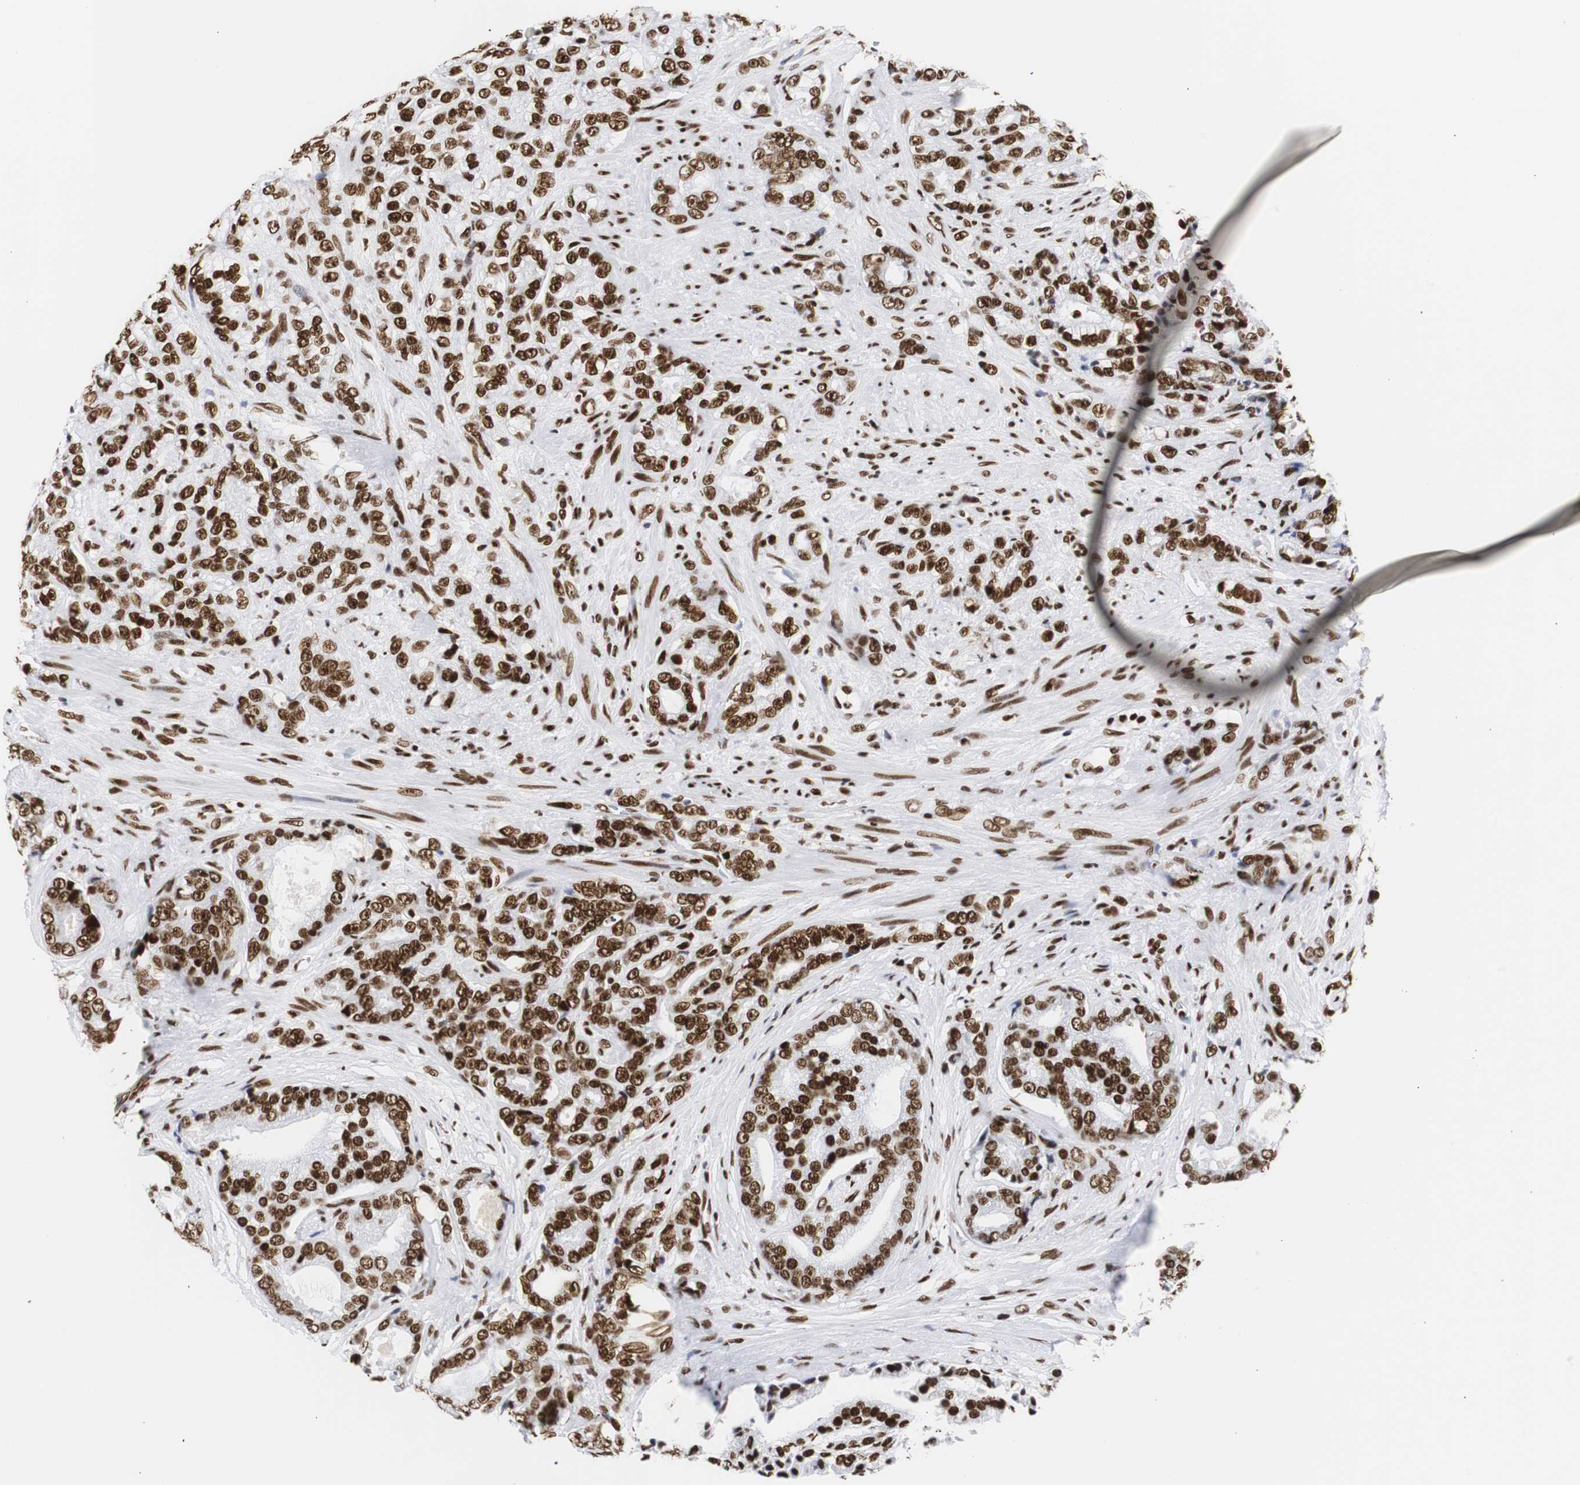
{"staining": {"intensity": "strong", "quantity": ">75%", "location": "nuclear"}, "tissue": "prostate cancer", "cell_type": "Tumor cells", "image_type": "cancer", "snomed": [{"axis": "morphology", "description": "Adenocarcinoma, Low grade"}, {"axis": "topography", "description": "Prostate"}], "caption": "Immunohistochemistry of prostate adenocarcinoma (low-grade) reveals high levels of strong nuclear expression in approximately >75% of tumor cells.", "gene": "HNRNPH2", "patient": {"sex": "male", "age": 58}}